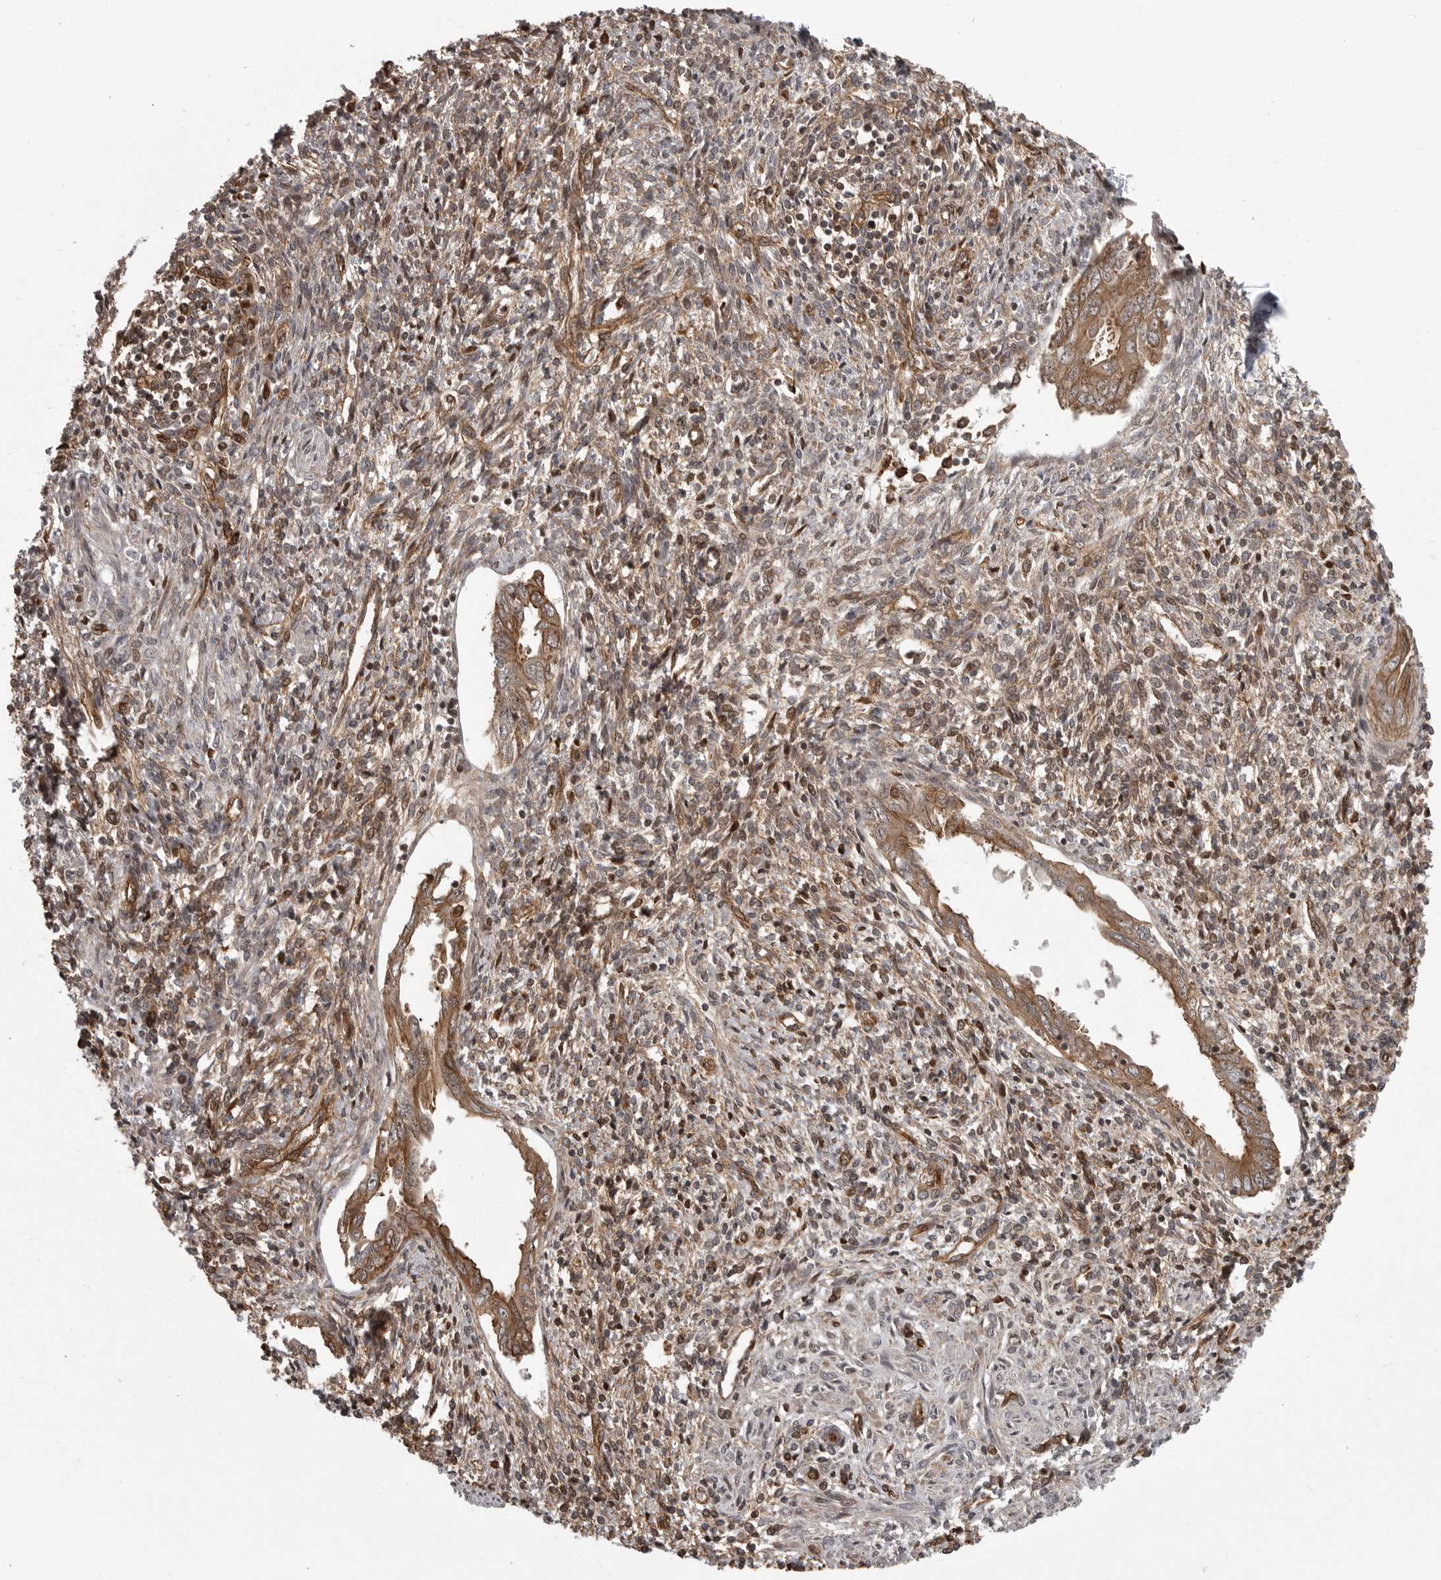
{"staining": {"intensity": "moderate", "quantity": ">75%", "location": "cytoplasmic/membranous"}, "tissue": "endometrium", "cell_type": "Cells in endometrial stroma", "image_type": "normal", "snomed": [{"axis": "morphology", "description": "Normal tissue, NOS"}, {"axis": "topography", "description": "Endometrium"}], "caption": "Protein staining shows moderate cytoplasmic/membranous staining in approximately >75% of cells in endometrial stroma in normal endometrium. (brown staining indicates protein expression, while blue staining denotes nuclei).", "gene": "DNAJC8", "patient": {"sex": "female", "age": 66}}